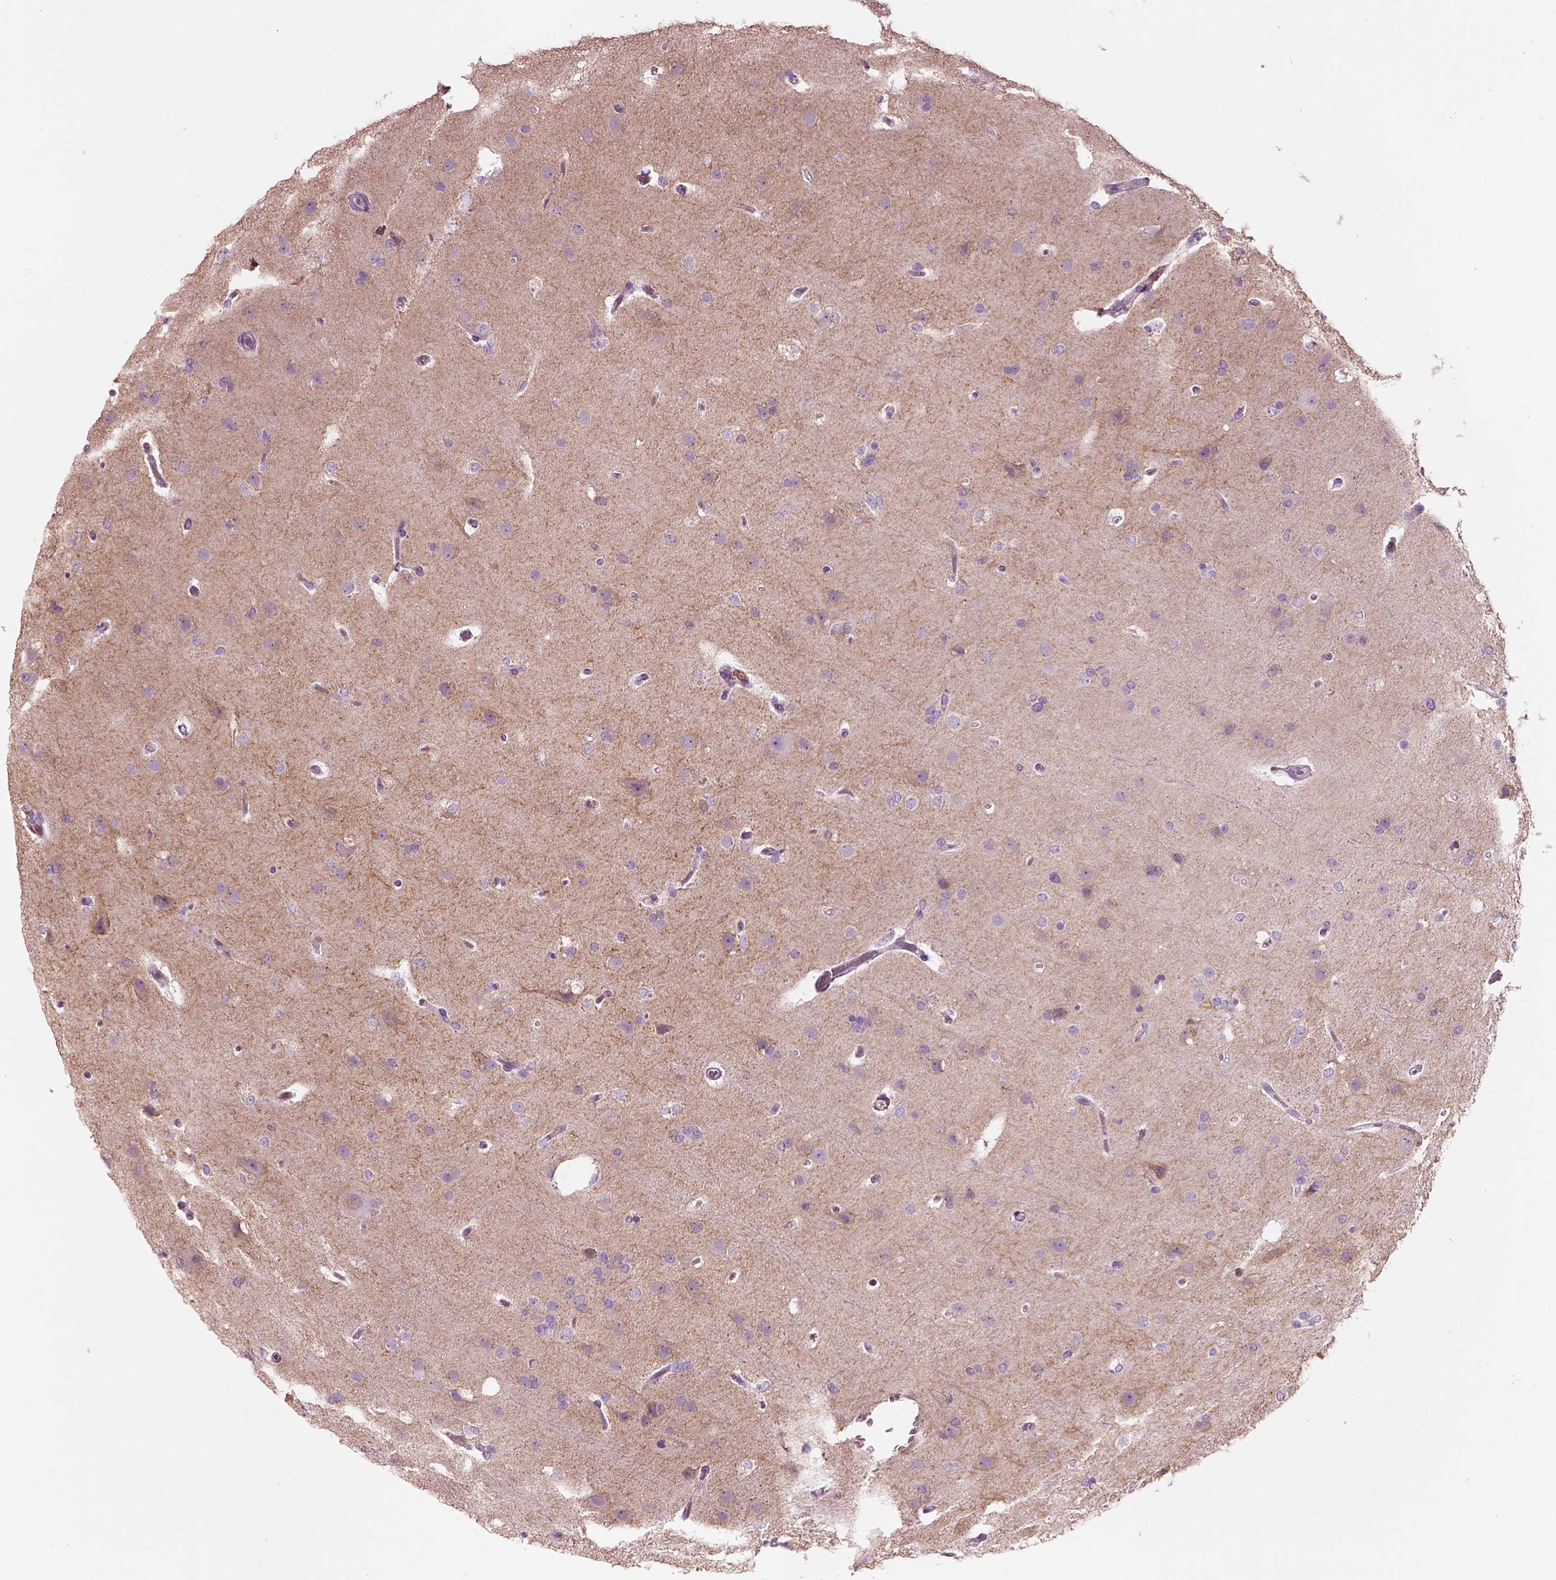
{"staining": {"intensity": "negative", "quantity": "none", "location": "none"}, "tissue": "glioma", "cell_type": "Tumor cells", "image_type": "cancer", "snomed": [{"axis": "morphology", "description": "Glioma, malignant, High grade"}, {"axis": "topography", "description": "Brain"}], "caption": "An immunohistochemistry image of glioma is shown. There is no staining in tumor cells of glioma. (DAB (3,3'-diaminobenzidine) immunohistochemistry with hematoxylin counter stain).", "gene": "SLC27A2", "patient": {"sex": "male", "age": 68}}